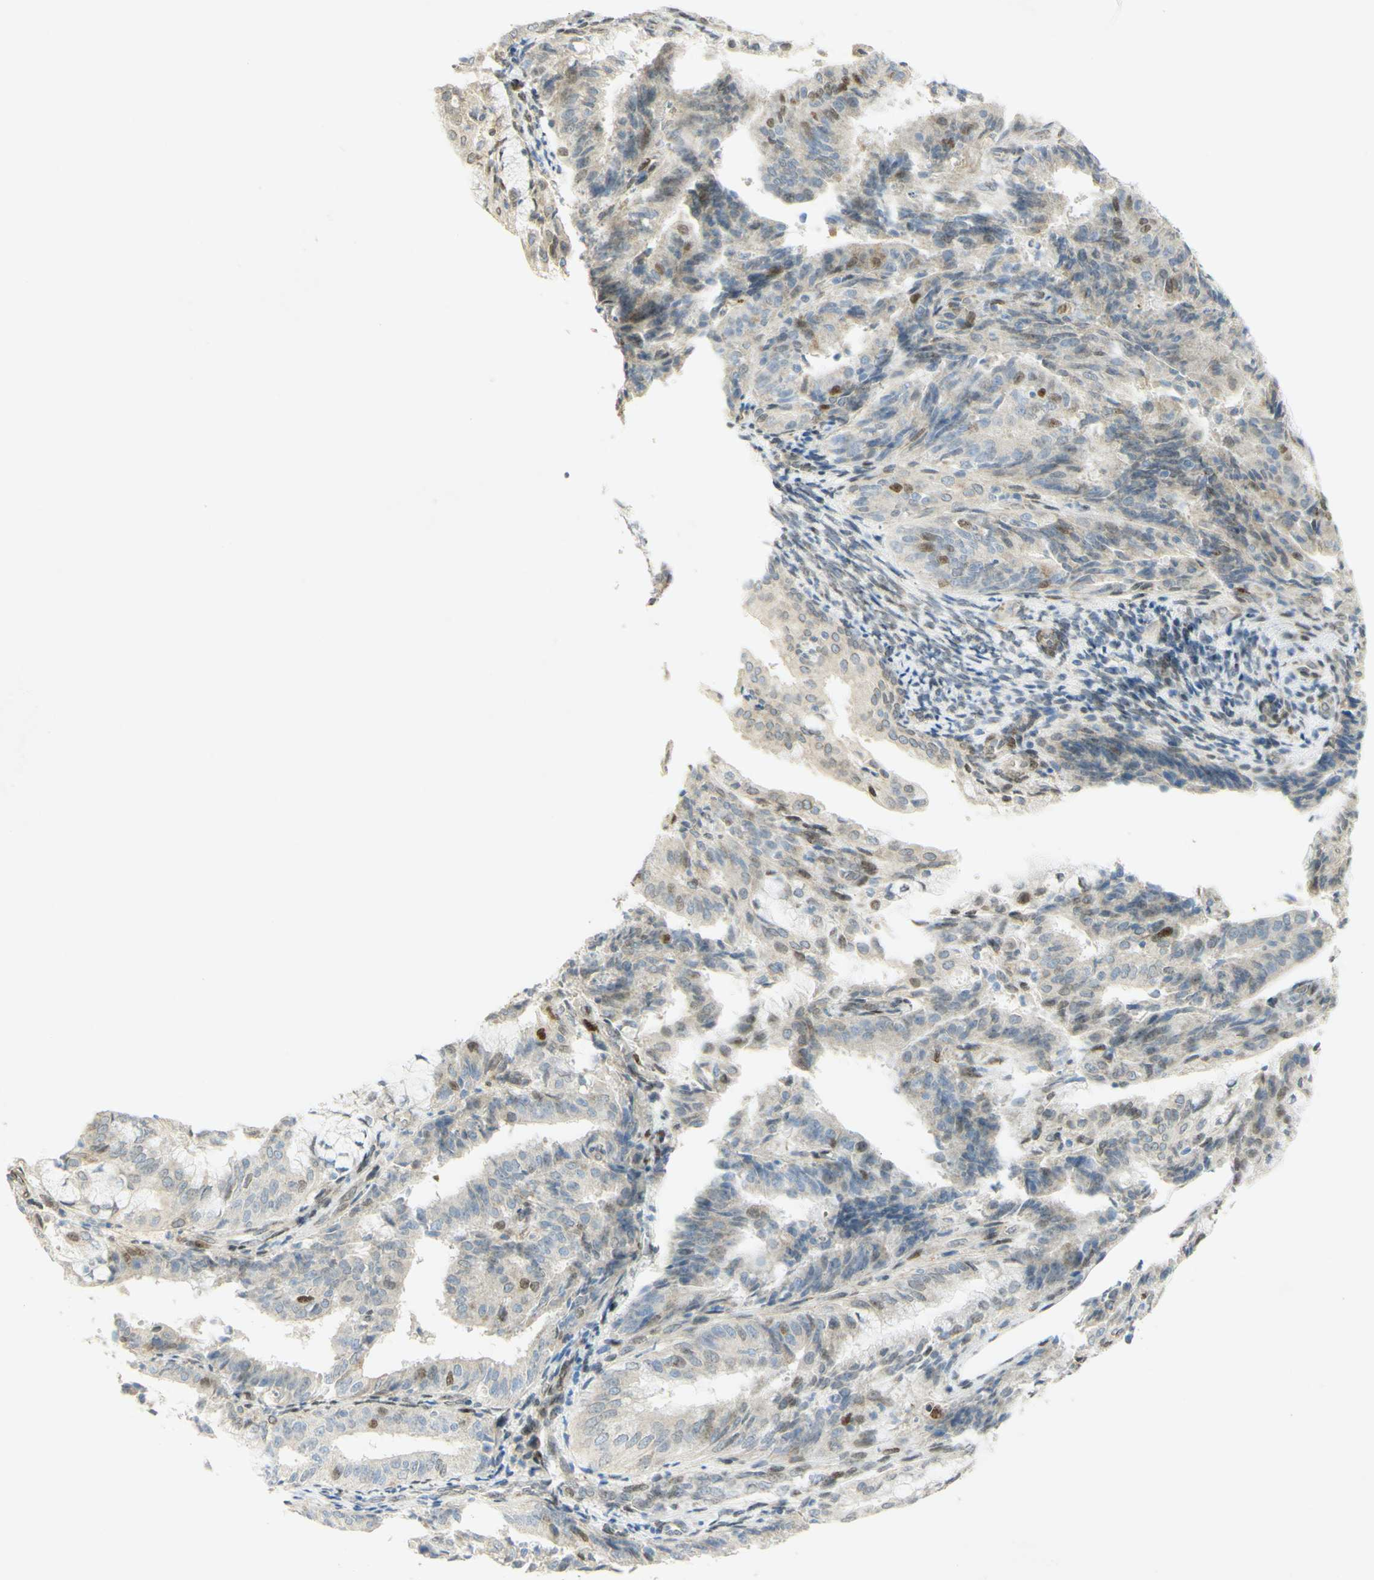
{"staining": {"intensity": "moderate", "quantity": "25%-75%", "location": "nuclear"}, "tissue": "endometrial cancer", "cell_type": "Tumor cells", "image_type": "cancer", "snomed": [{"axis": "morphology", "description": "Adenocarcinoma, NOS"}, {"axis": "topography", "description": "Endometrium"}], "caption": "High-magnification brightfield microscopy of endometrial adenocarcinoma stained with DAB (brown) and counterstained with hematoxylin (blue). tumor cells exhibit moderate nuclear staining is appreciated in approximately25%-75% of cells.", "gene": "E2F1", "patient": {"sex": "female", "age": 63}}